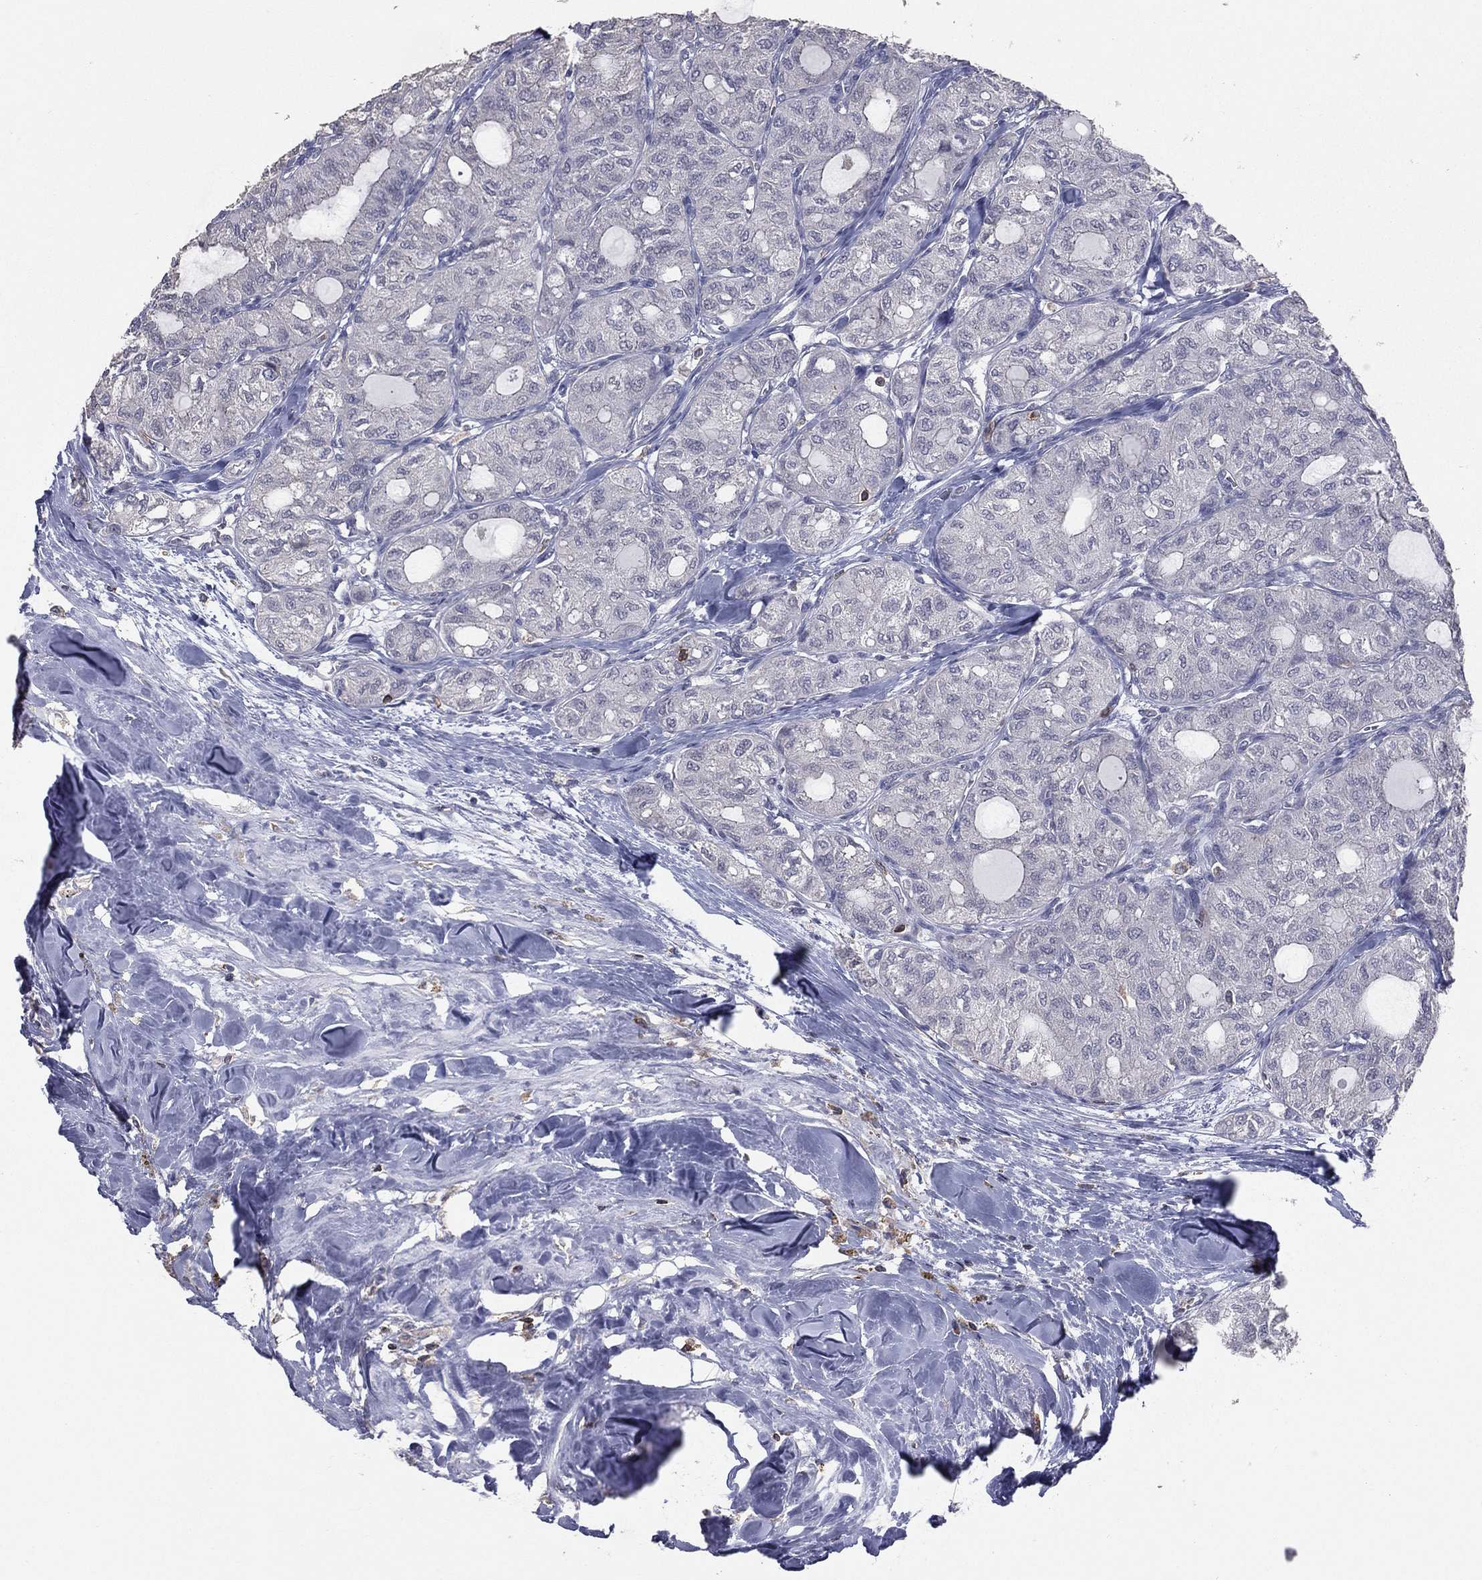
{"staining": {"intensity": "negative", "quantity": "none", "location": "none"}, "tissue": "thyroid cancer", "cell_type": "Tumor cells", "image_type": "cancer", "snomed": [{"axis": "morphology", "description": "Follicular adenoma carcinoma, NOS"}, {"axis": "topography", "description": "Thyroid gland"}], "caption": "IHC histopathology image of neoplastic tissue: thyroid cancer stained with DAB (3,3'-diaminobenzidine) shows no significant protein positivity in tumor cells.", "gene": "PSTPIP1", "patient": {"sex": "male", "age": 75}}